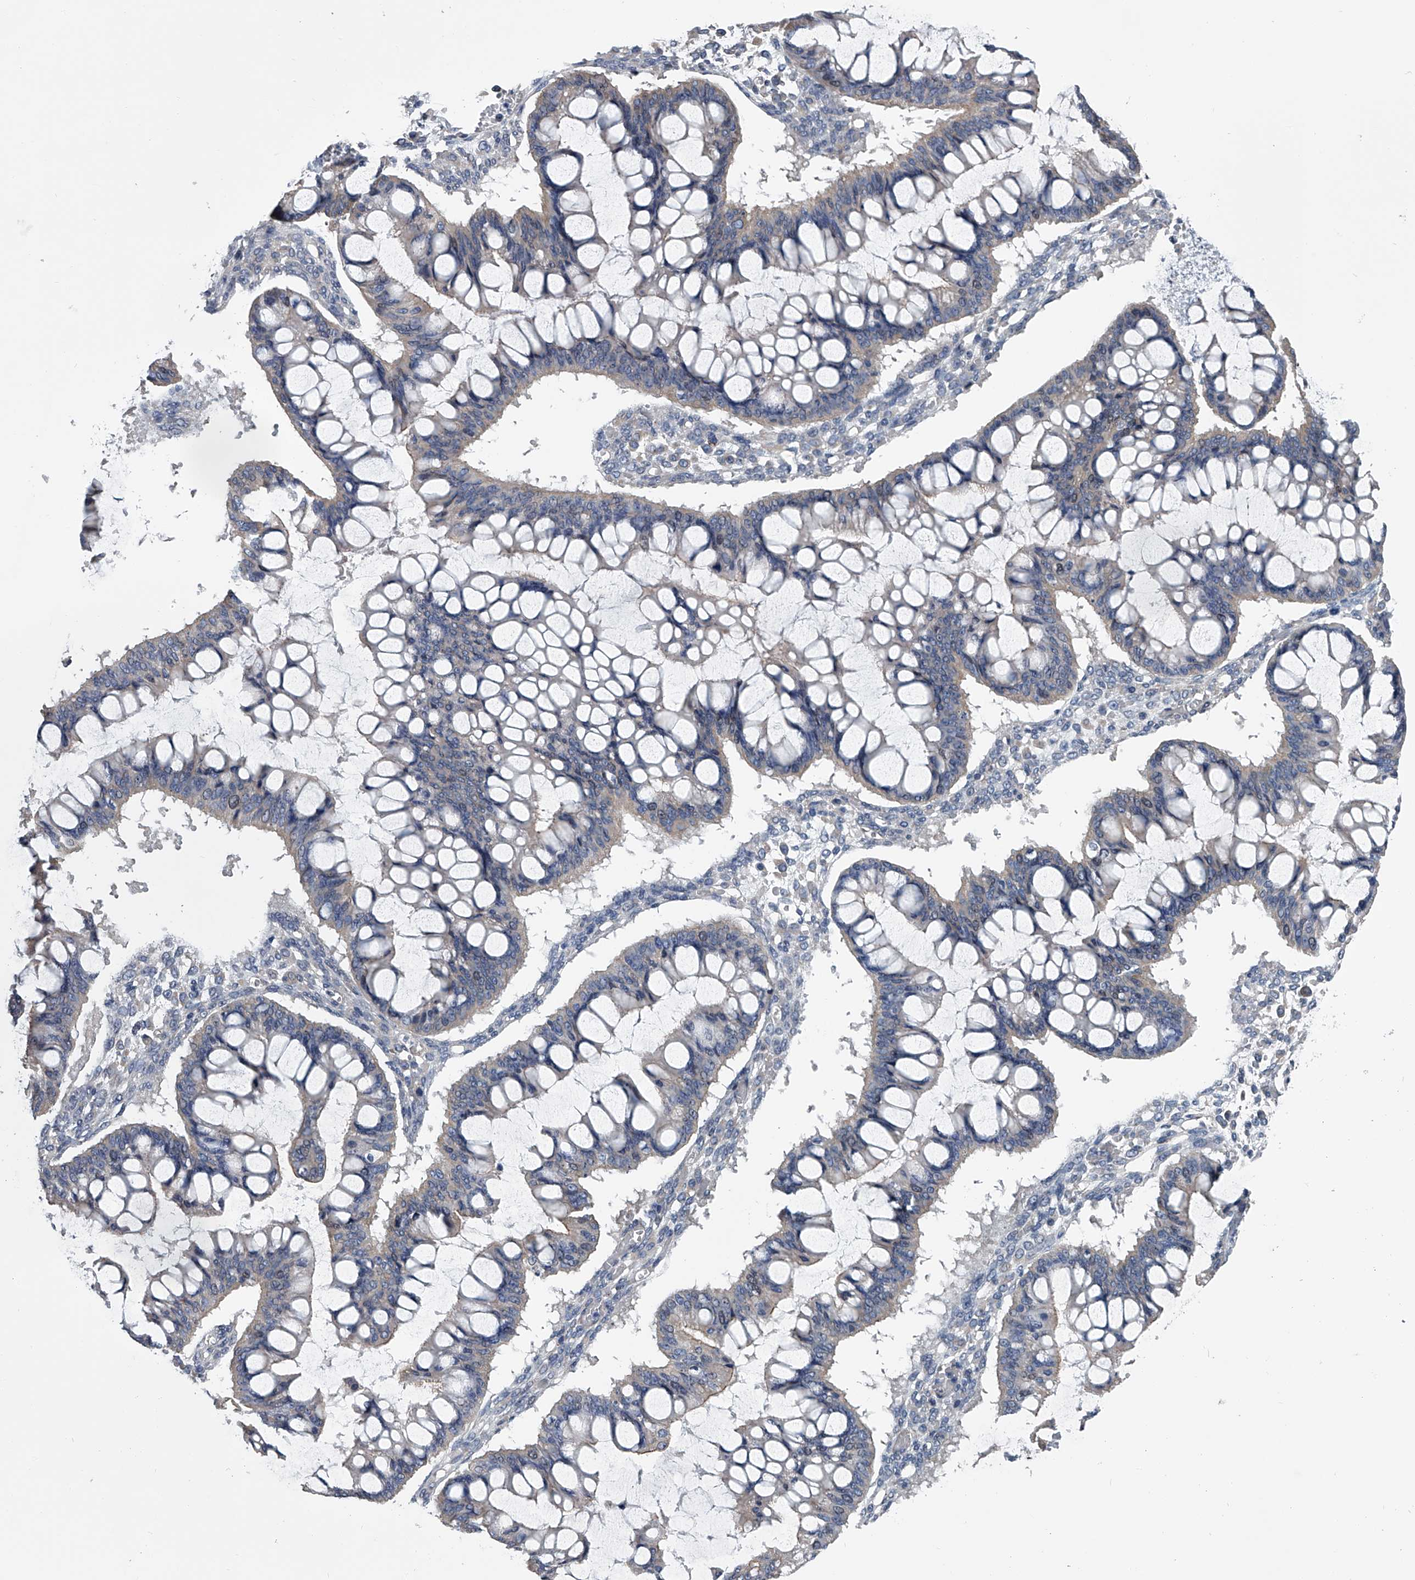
{"staining": {"intensity": "negative", "quantity": "none", "location": "none"}, "tissue": "ovarian cancer", "cell_type": "Tumor cells", "image_type": "cancer", "snomed": [{"axis": "morphology", "description": "Cystadenocarcinoma, mucinous, NOS"}, {"axis": "topography", "description": "Ovary"}], "caption": "The immunohistochemistry (IHC) micrograph has no significant positivity in tumor cells of ovarian cancer (mucinous cystadenocarcinoma) tissue.", "gene": "ABCG1", "patient": {"sex": "female", "age": 73}}